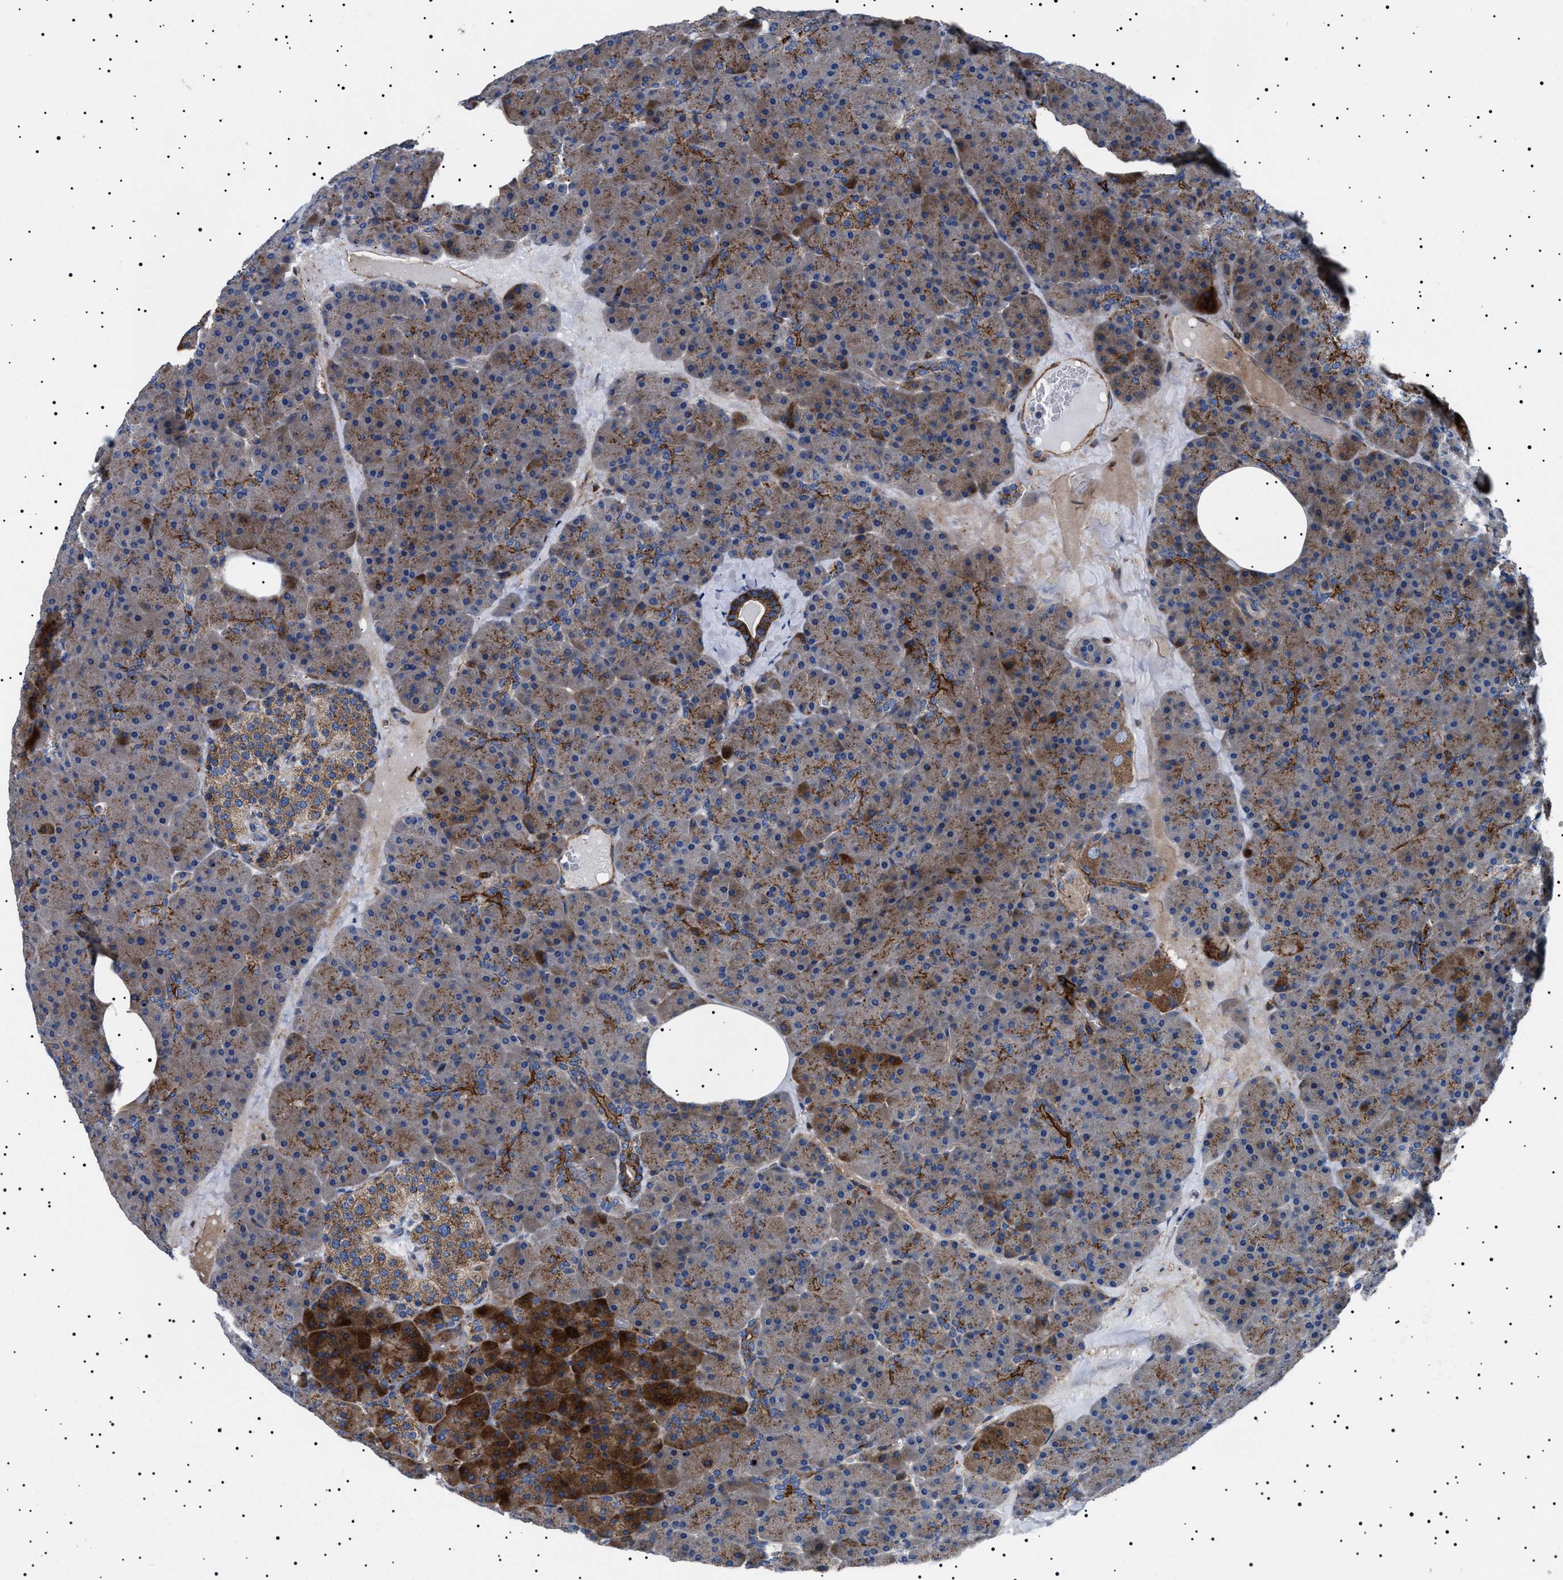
{"staining": {"intensity": "moderate", "quantity": "25%-75%", "location": "cytoplasmic/membranous"}, "tissue": "pancreas", "cell_type": "Exocrine glandular cells", "image_type": "normal", "snomed": [{"axis": "morphology", "description": "Normal tissue, NOS"}, {"axis": "morphology", "description": "Carcinoid, malignant, NOS"}, {"axis": "topography", "description": "Pancreas"}], "caption": "A brown stain shows moderate cytoplasmic/membranous staining of a protein in exocrine glandular cells of unremarkable human pancreas.", "gene": "NEU1", "patient": {"sex": "female", "age": 35}}